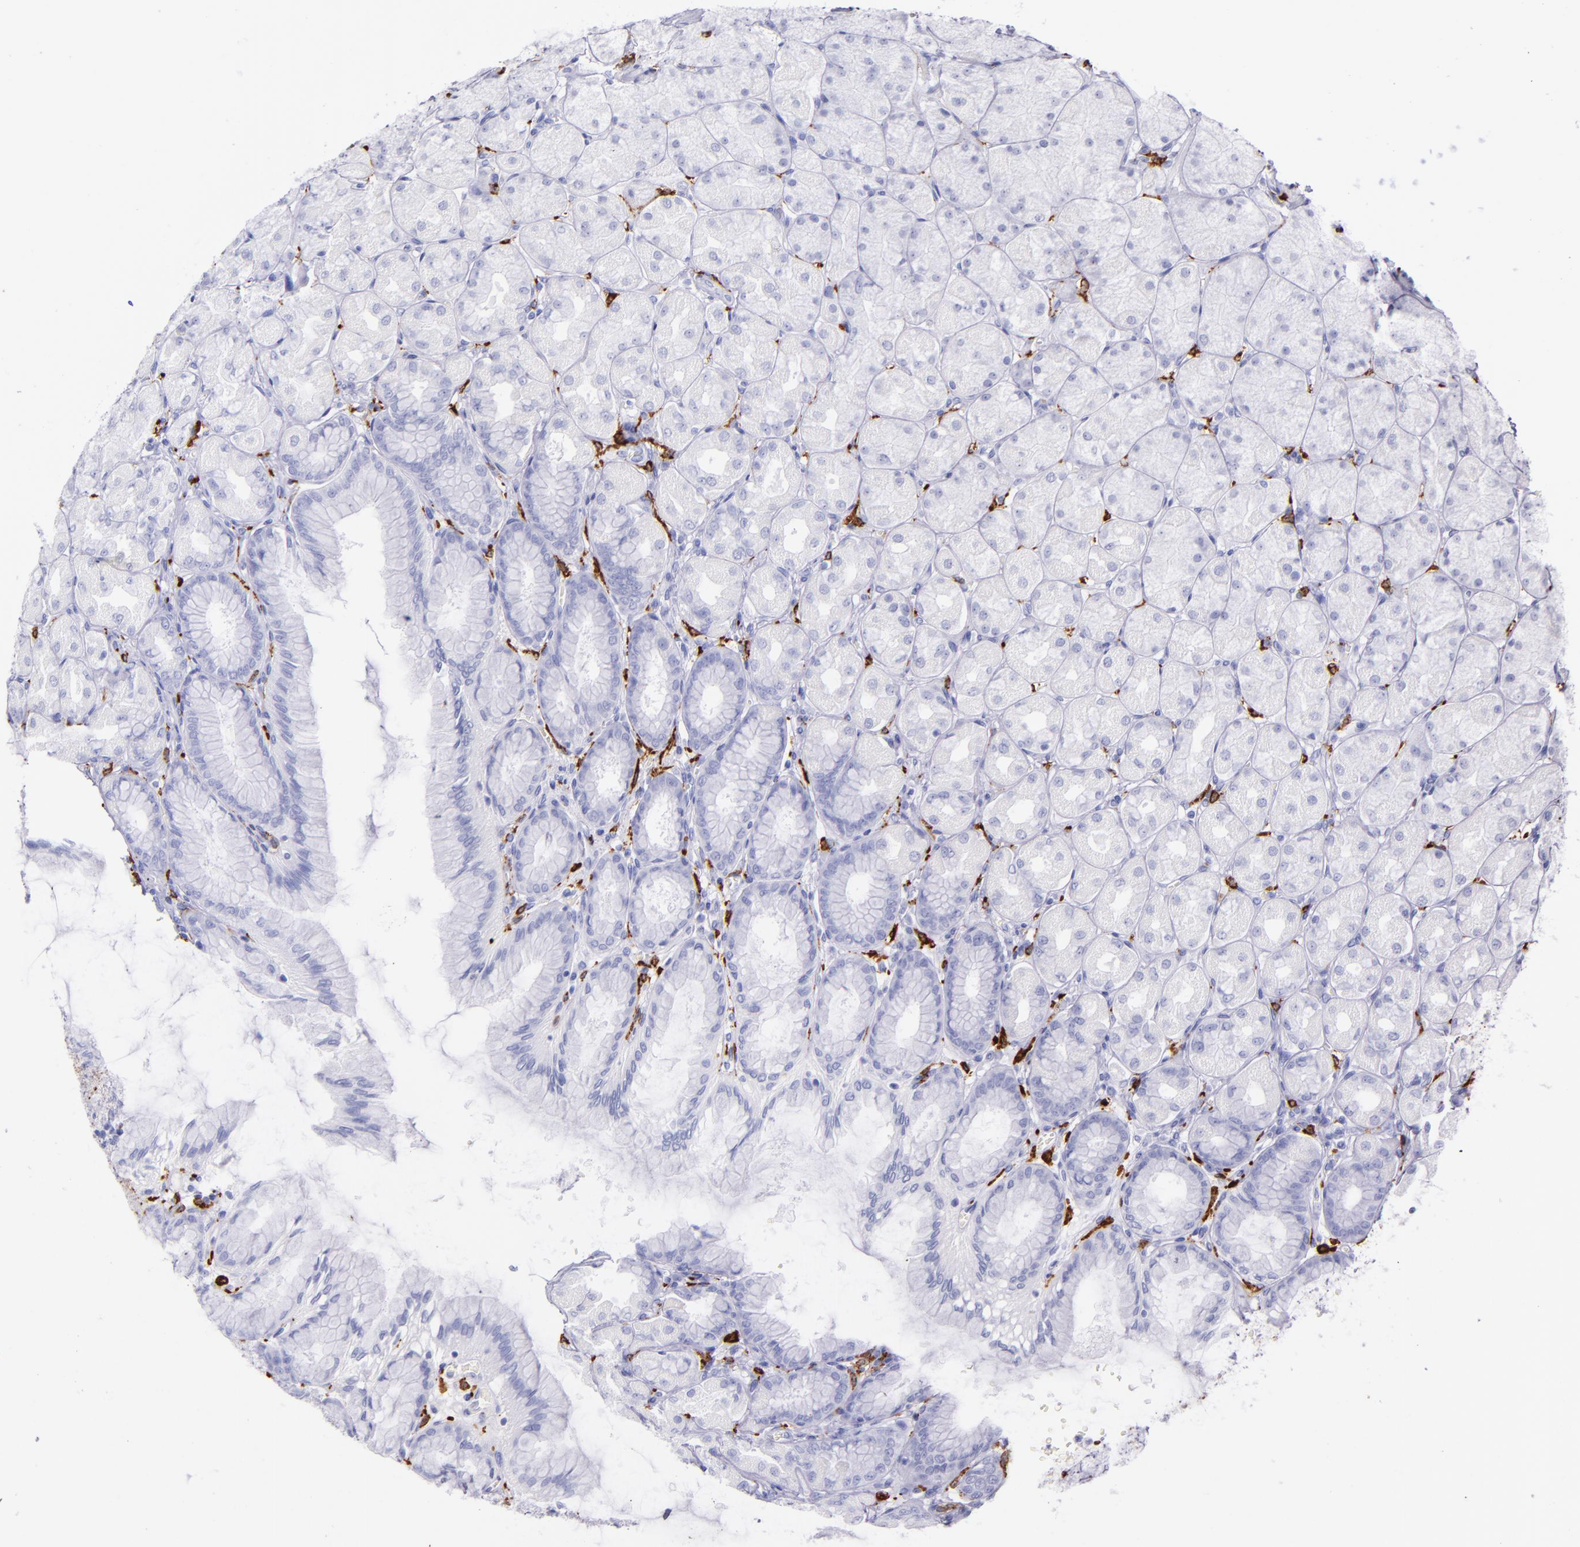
{"staining": {"intensity": "negative", "quantity": "none", "location": "none"}, "tissue": "stomach", "cell_type": "Glandular cells", "image_type": "normal", "snomed": [{"axis": "morphology", "description": "Normal tissue, NOS"}, {"axis": "topography", "description": "Stomach, upper"}], "caption": "IHC of benign stomach displays no staining in glandular cells.", "gene": "CD163", "patient": {"sex": "female", "age": 56}}